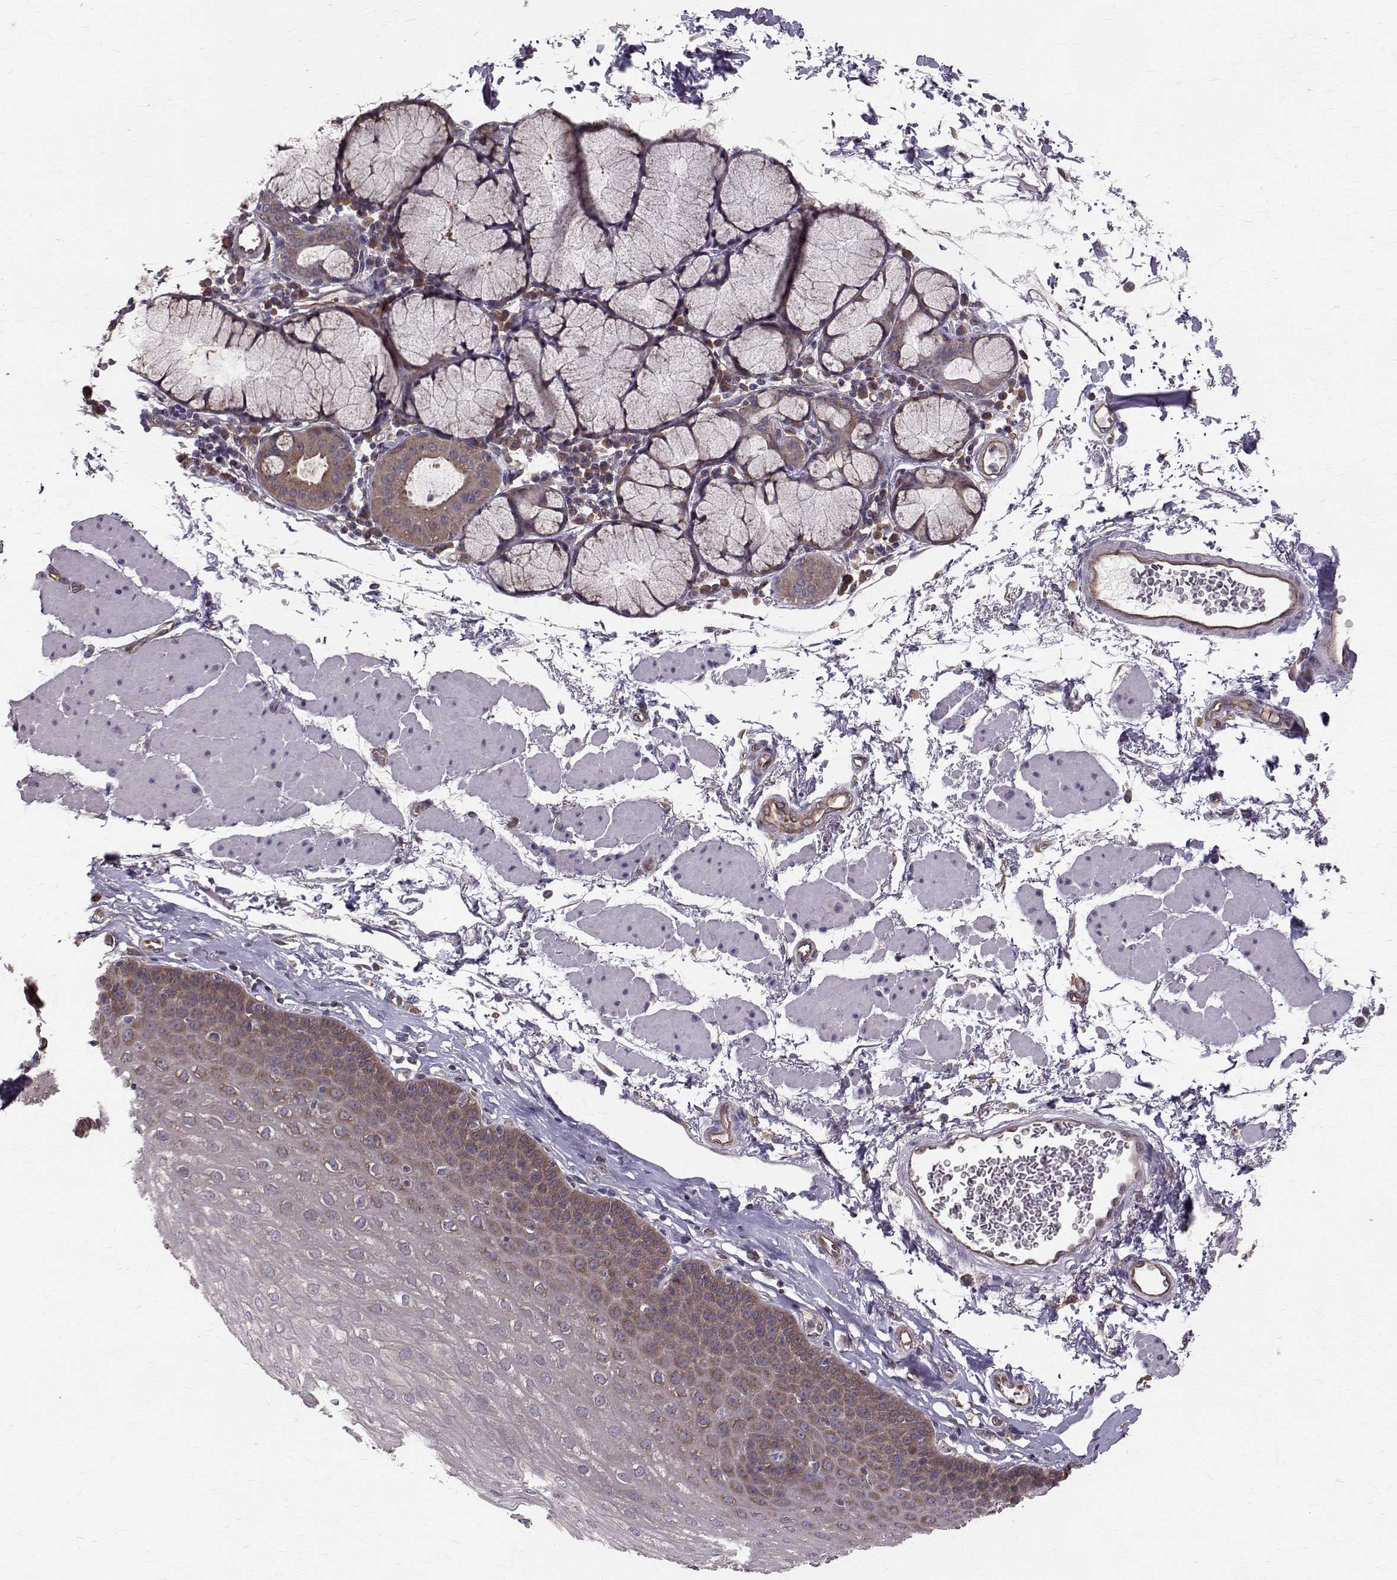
{"staining": {"intensity": "weak", "quantity": "25%-75%", "location": "cytoplasmic/membranous"}, "tissue": "esophagus", "cell_type": "Squamous epithelial cells", "image_type": "normal", "snomed": [{"axis": "morphology", "description": "Normal tissue, NOS"}, {"axis": "topography", "description": "Esophagus"}], "caption": "A low amount of weak cytoplasmic/membranous staining is identified in about 25%-75% of squamous epithelial cells in unremarkable esophagus.", "gene": "FARSB", "patient": {"sex": "female", "age": 81}}